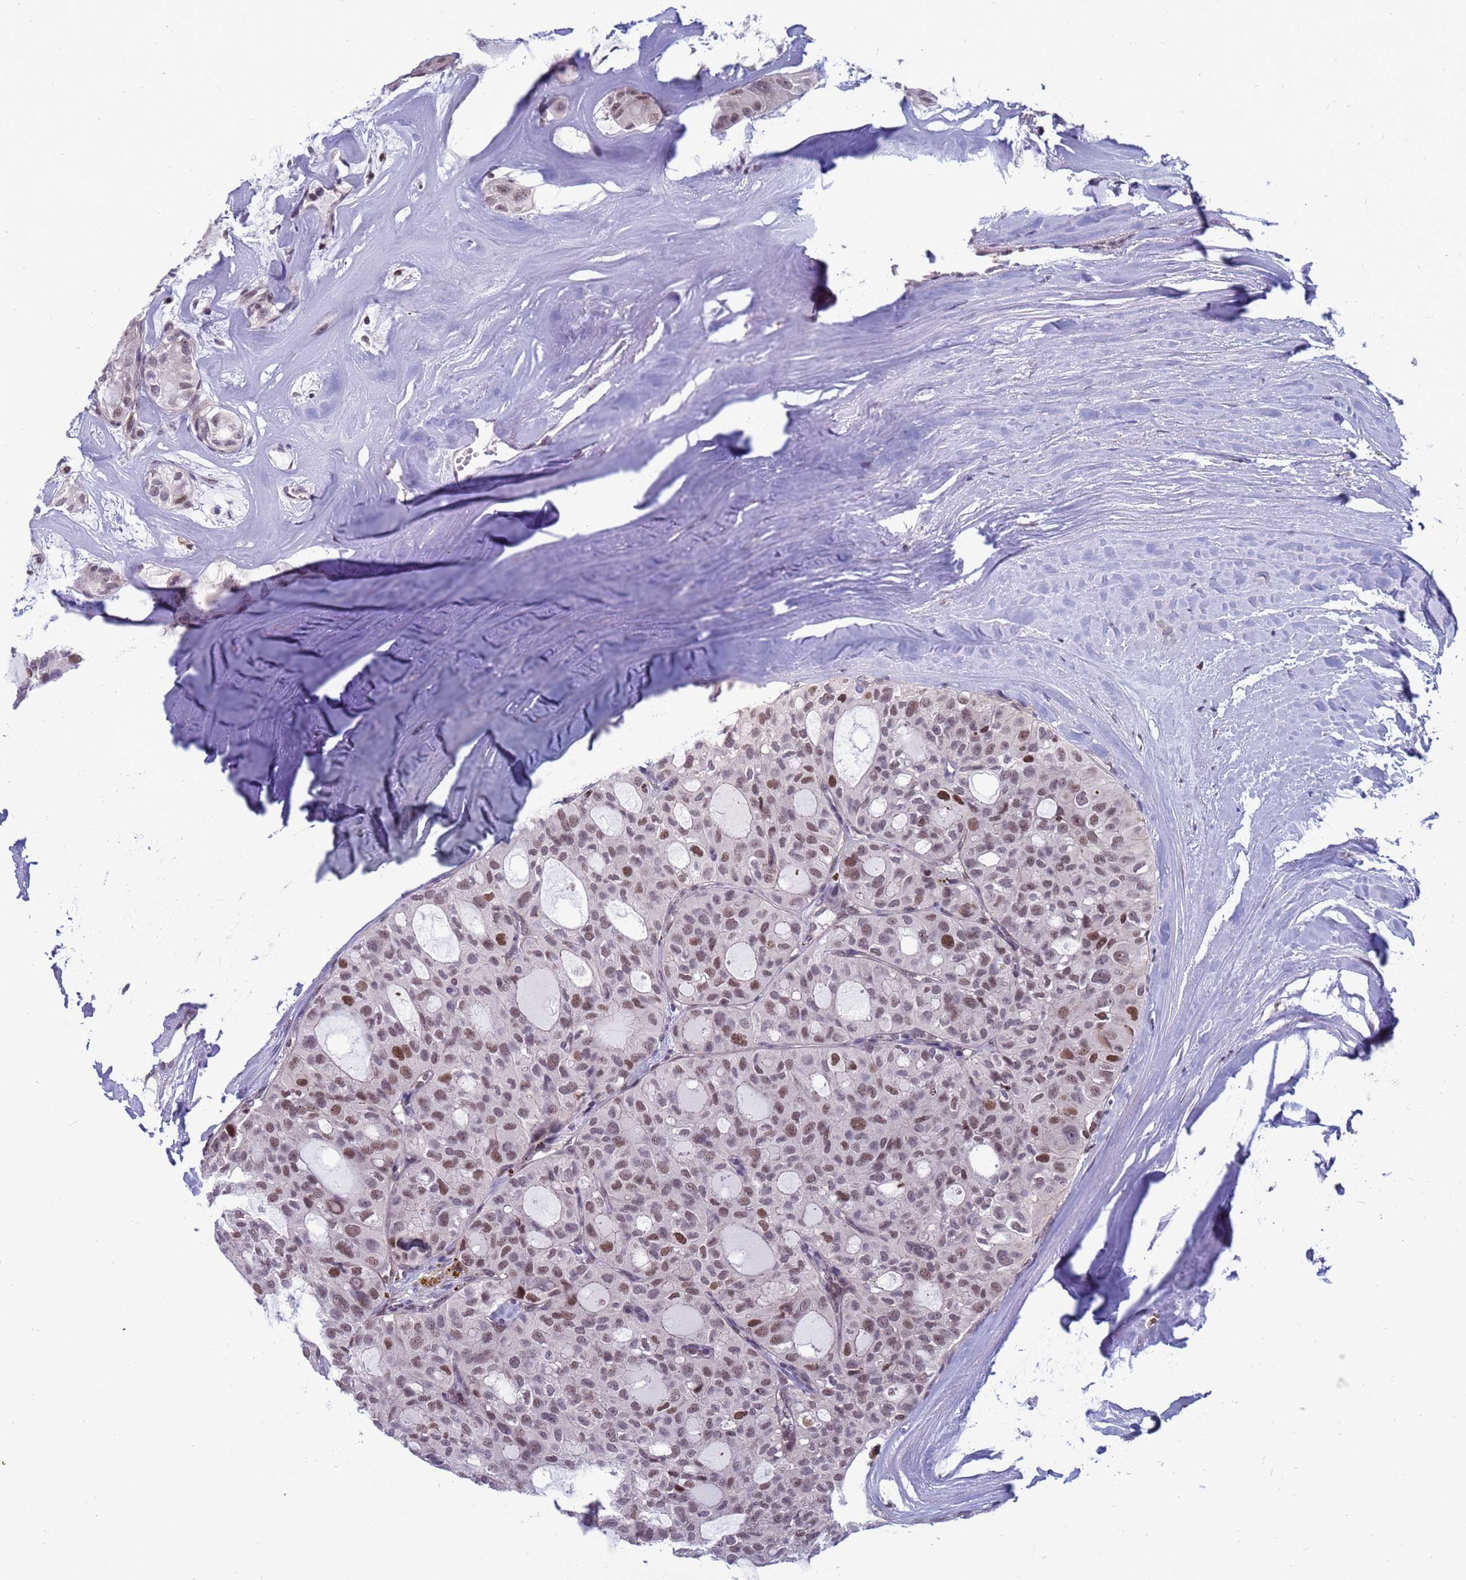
{"staining": {"intensity": "moderate", "quantity": ">75%", "location": "nuclear"}, "tissue": "thyroid cancer", "cell_type": "Tumor cells", "image_type": "cancer", "snomed": [{"axis": "morphology", "description": "Follicular adenoma carcinoma, NOS"}, {"axis": "topography", "description": "Thyroid gland"}], "caption": "DAB (3,3'-diaminobenzidine) immunohistochemical staining of follicular adenoma carcinoma (thyroid) demonstrates moderate nuclear protein positivity in approximately >75% of tumor cells. The protein of interest is shown in brown color, while the nuclei are stained blue.", "gene": "NSL1", "patient": {"sex": "male", "age": 75}}